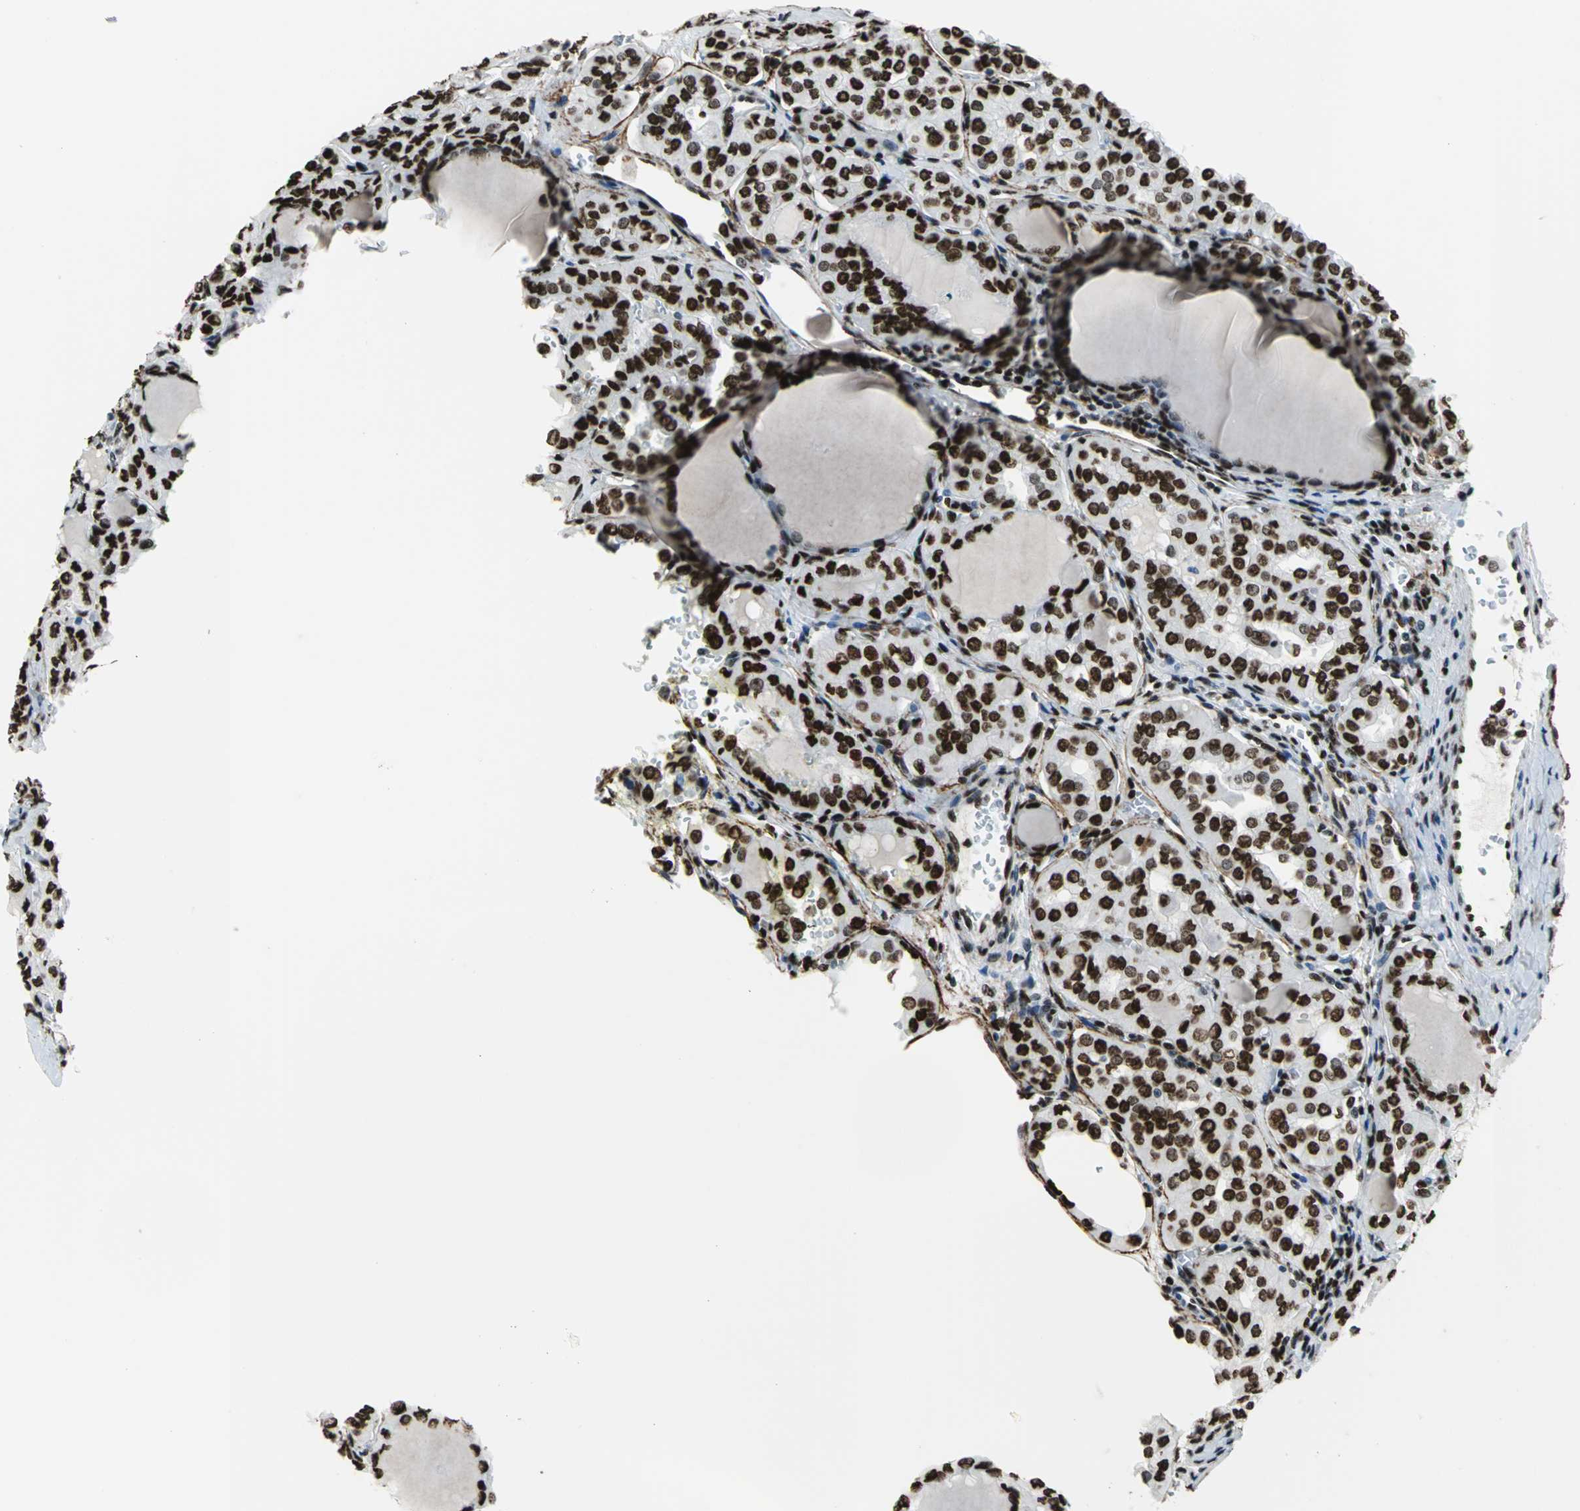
{"staining": {"intensity": "strong", "quantity": ">75%", "location": "nuclear"}, "tissue": "thyroid cancer", "cell_type": "Tumor cells", "image_type": "cancer", "snomed": [{"axis": "morphology", "description": "Papillary adenocarcinoma, NOS"}, {"axis": "topography", "description": "Thyroid gland"}], "caption": "This micrograph demonstrates immunohistochemistry (IHC) staining of human thyroid papillary adenocarcinoma, with high strong nuclear expression in about >75% of tumor cells.", "gene": "APEX1", "patient": {"sex": "male", "age": 20}}